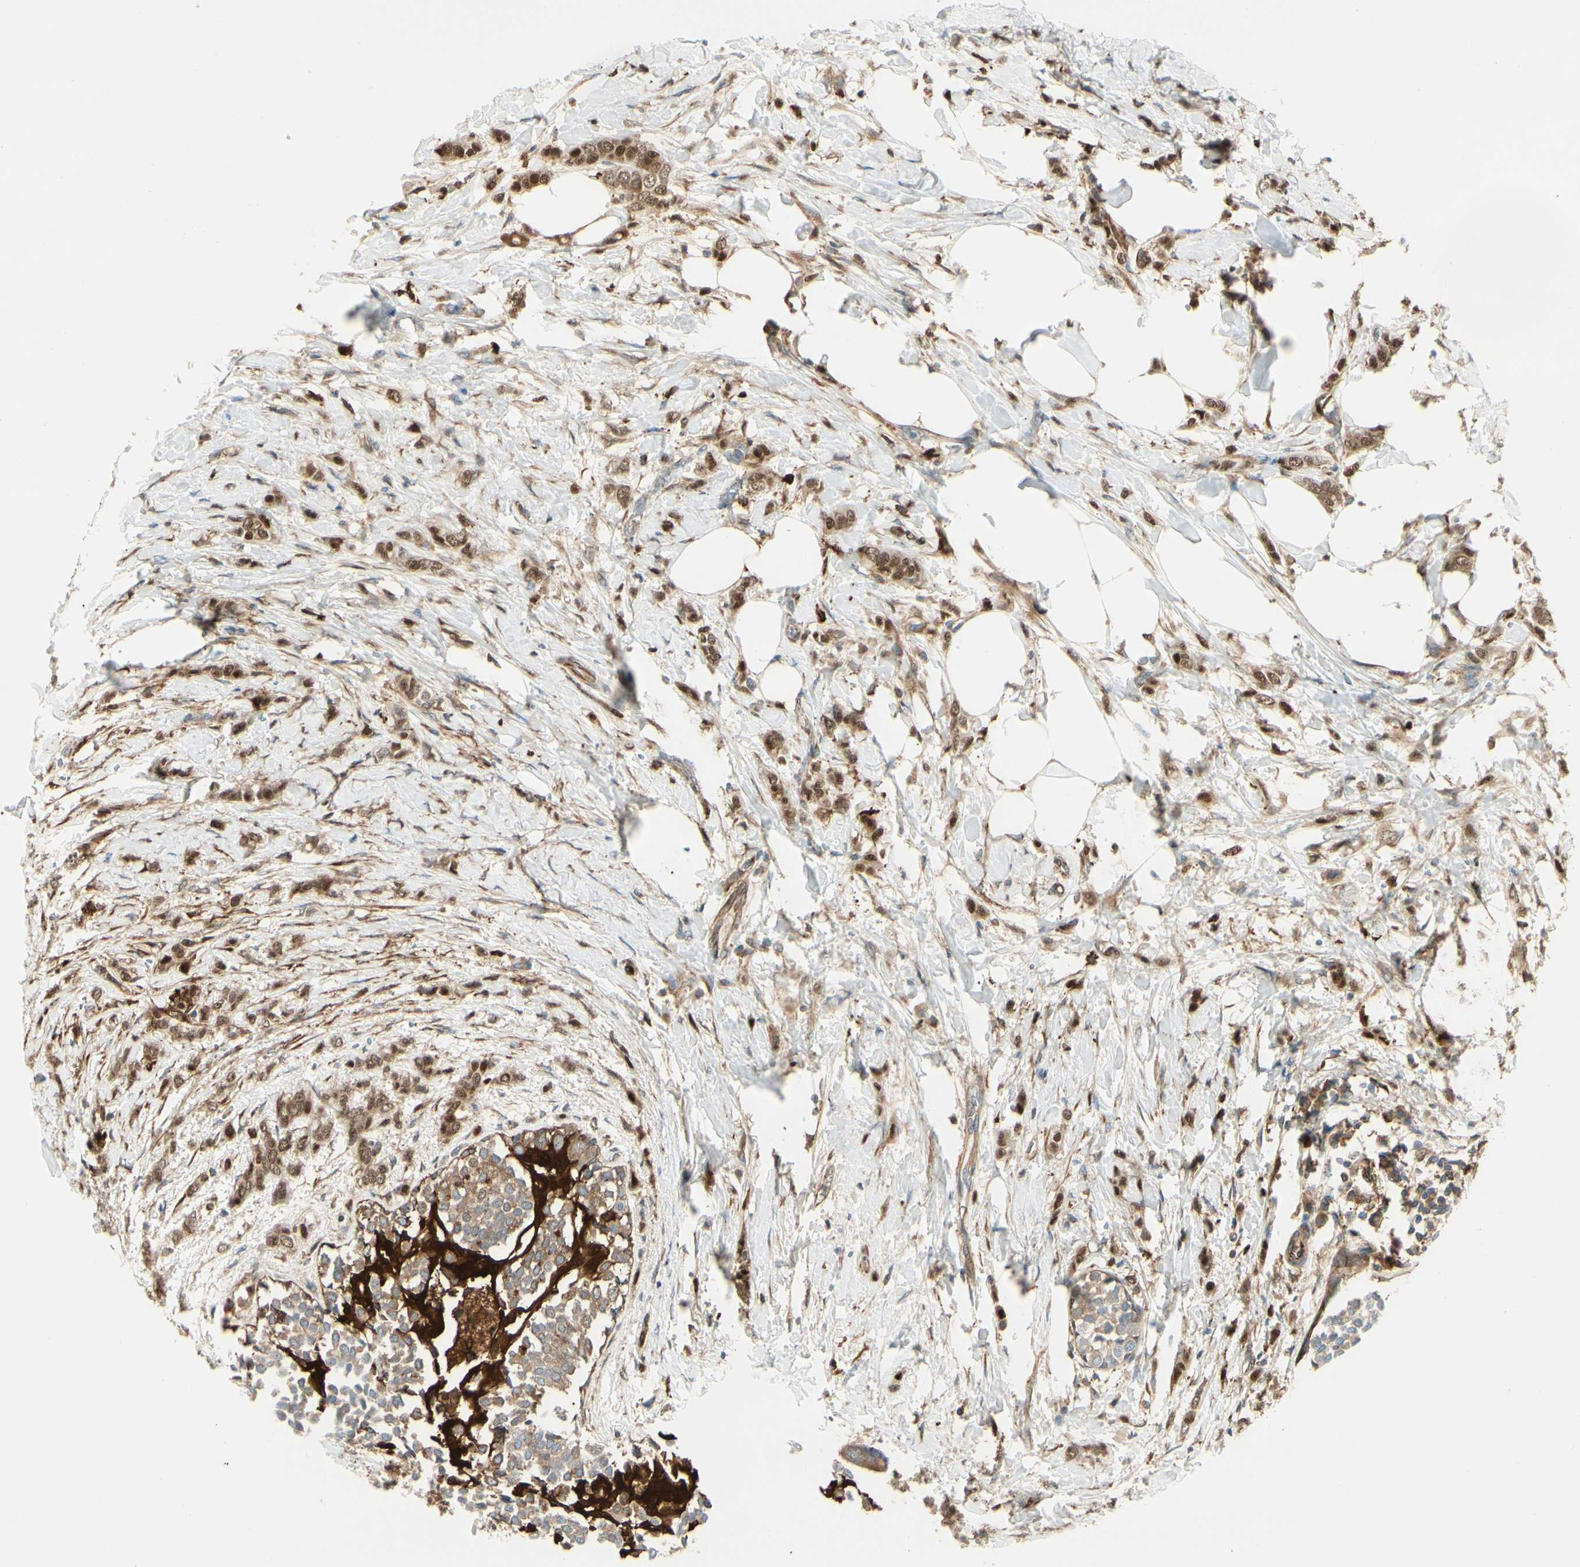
{"staining": {"intensity": "strong", "quantity": ">75%", "location": "cytoplasmic/membranous,nuclear"}, "tissue": "breast cancer", "cell_type": "Tumor cells", "image_type": "cancer", "snomed": [{"axis": "morphology", "description": "Lobular carcinoma, in situ"}, {"axis": "morphology", "description": "Lobular carcinoma"}, {"axis": "topography", "description": "Breast"}], "caption": "The image exhibits a brown stain indicating the presence of a protein in the cytoplasmic/membranous and nuclear of tumor cells in breast lobular carcinoma. Nuclei are stained in blue.", "gene": "FTH1", "patient": {"sex": "female", "age": 41}}